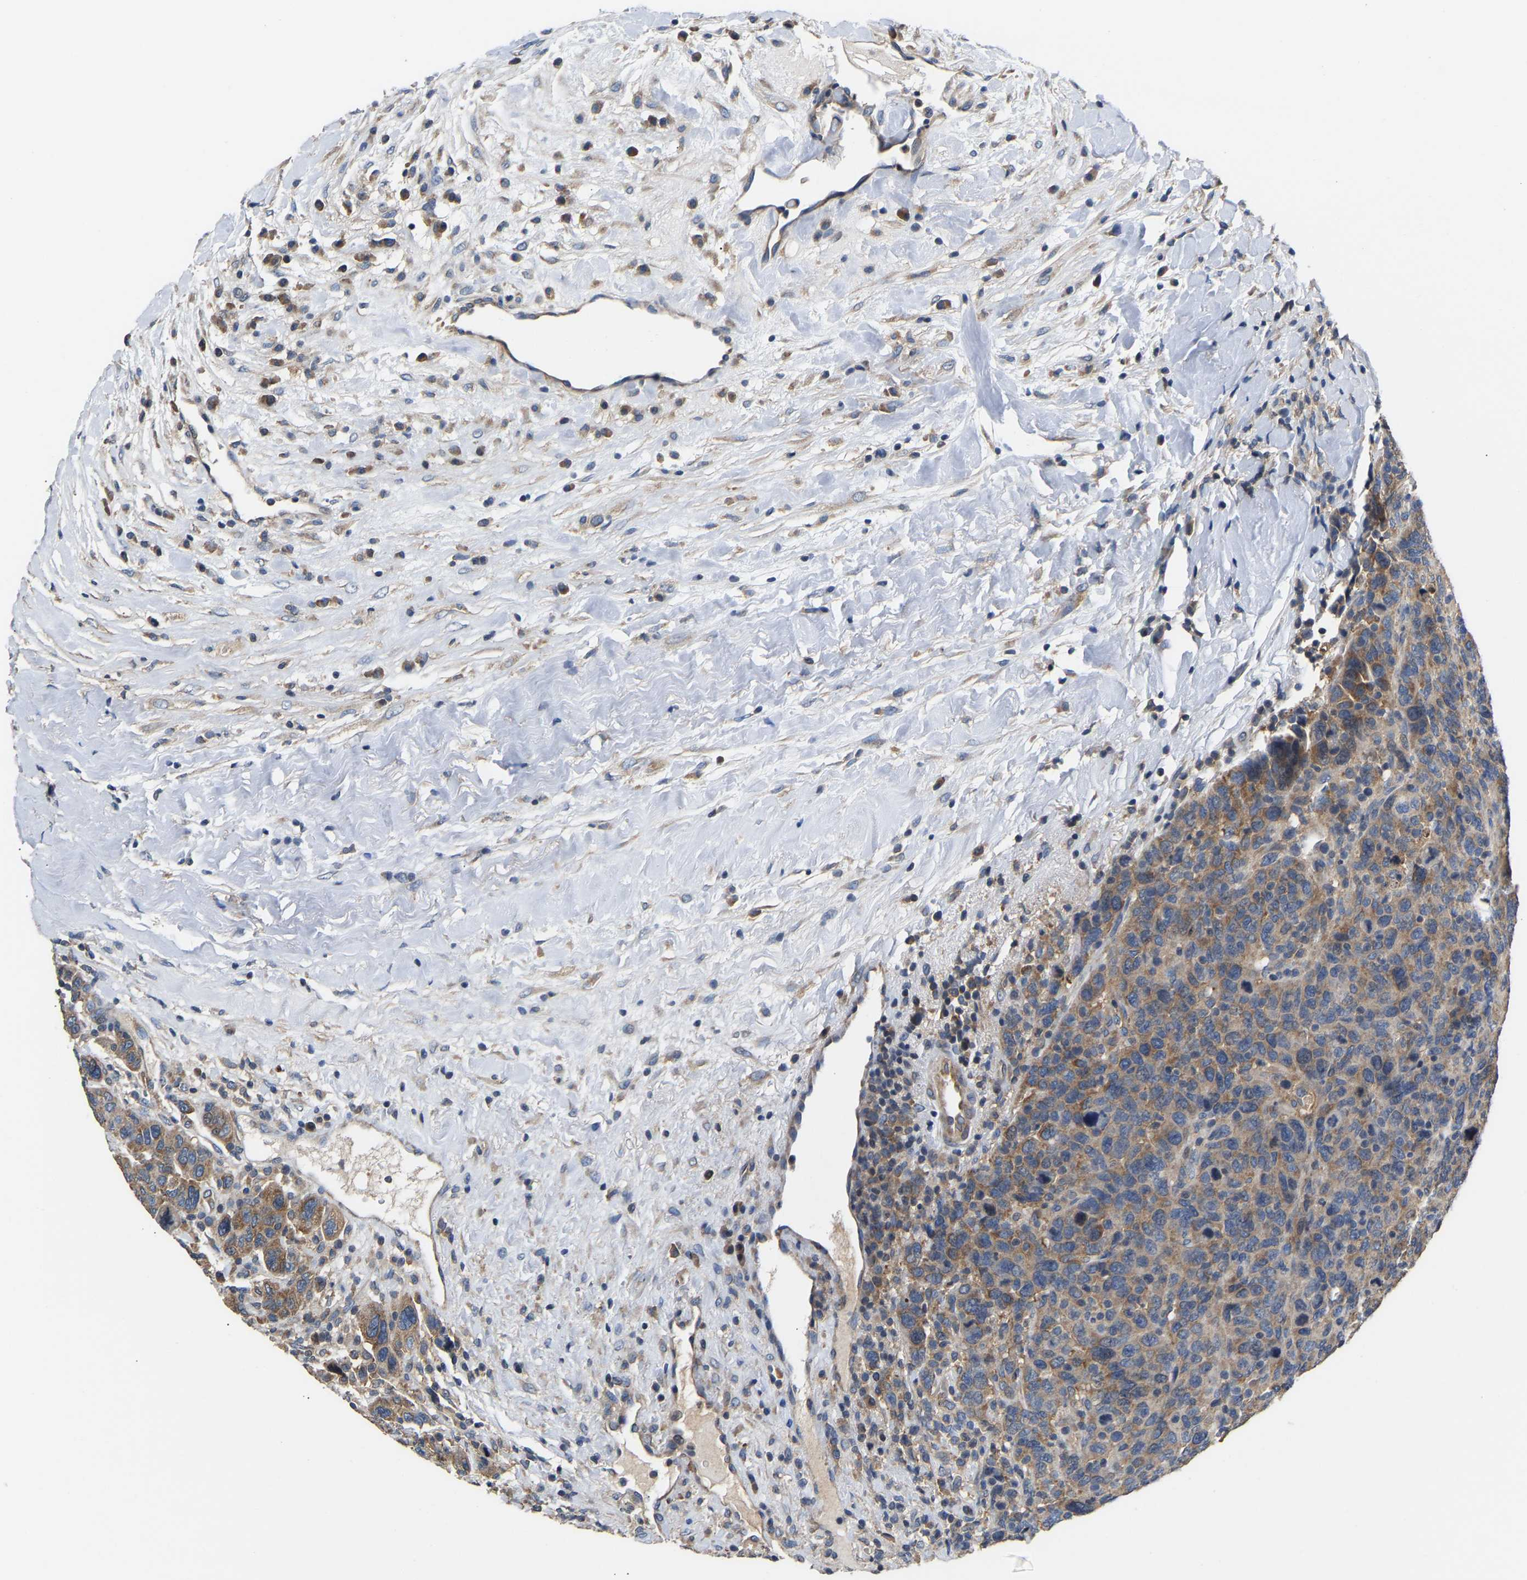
{"staining": {"intensity": "weak", "quantity": ">75%", "location": "cytoplasmic/membranous"}, "tissue": "breast cancer", "cell_type": "Tumor cells", "image_type": "cancer", "snomed": [{"axis": "morphology", "description": "Duct carcinoma"}, {"axis": "topography", "description": "Breast"}], "caption": "A photomicrograph showing weak cytoplasmic/membranous staining in approximately >75% of tumor cells in breast cancer, as visualized by brown immunohistochemical staining.", "gene": "AIMP2", "patient": {"sex": "female", "age": 37}}